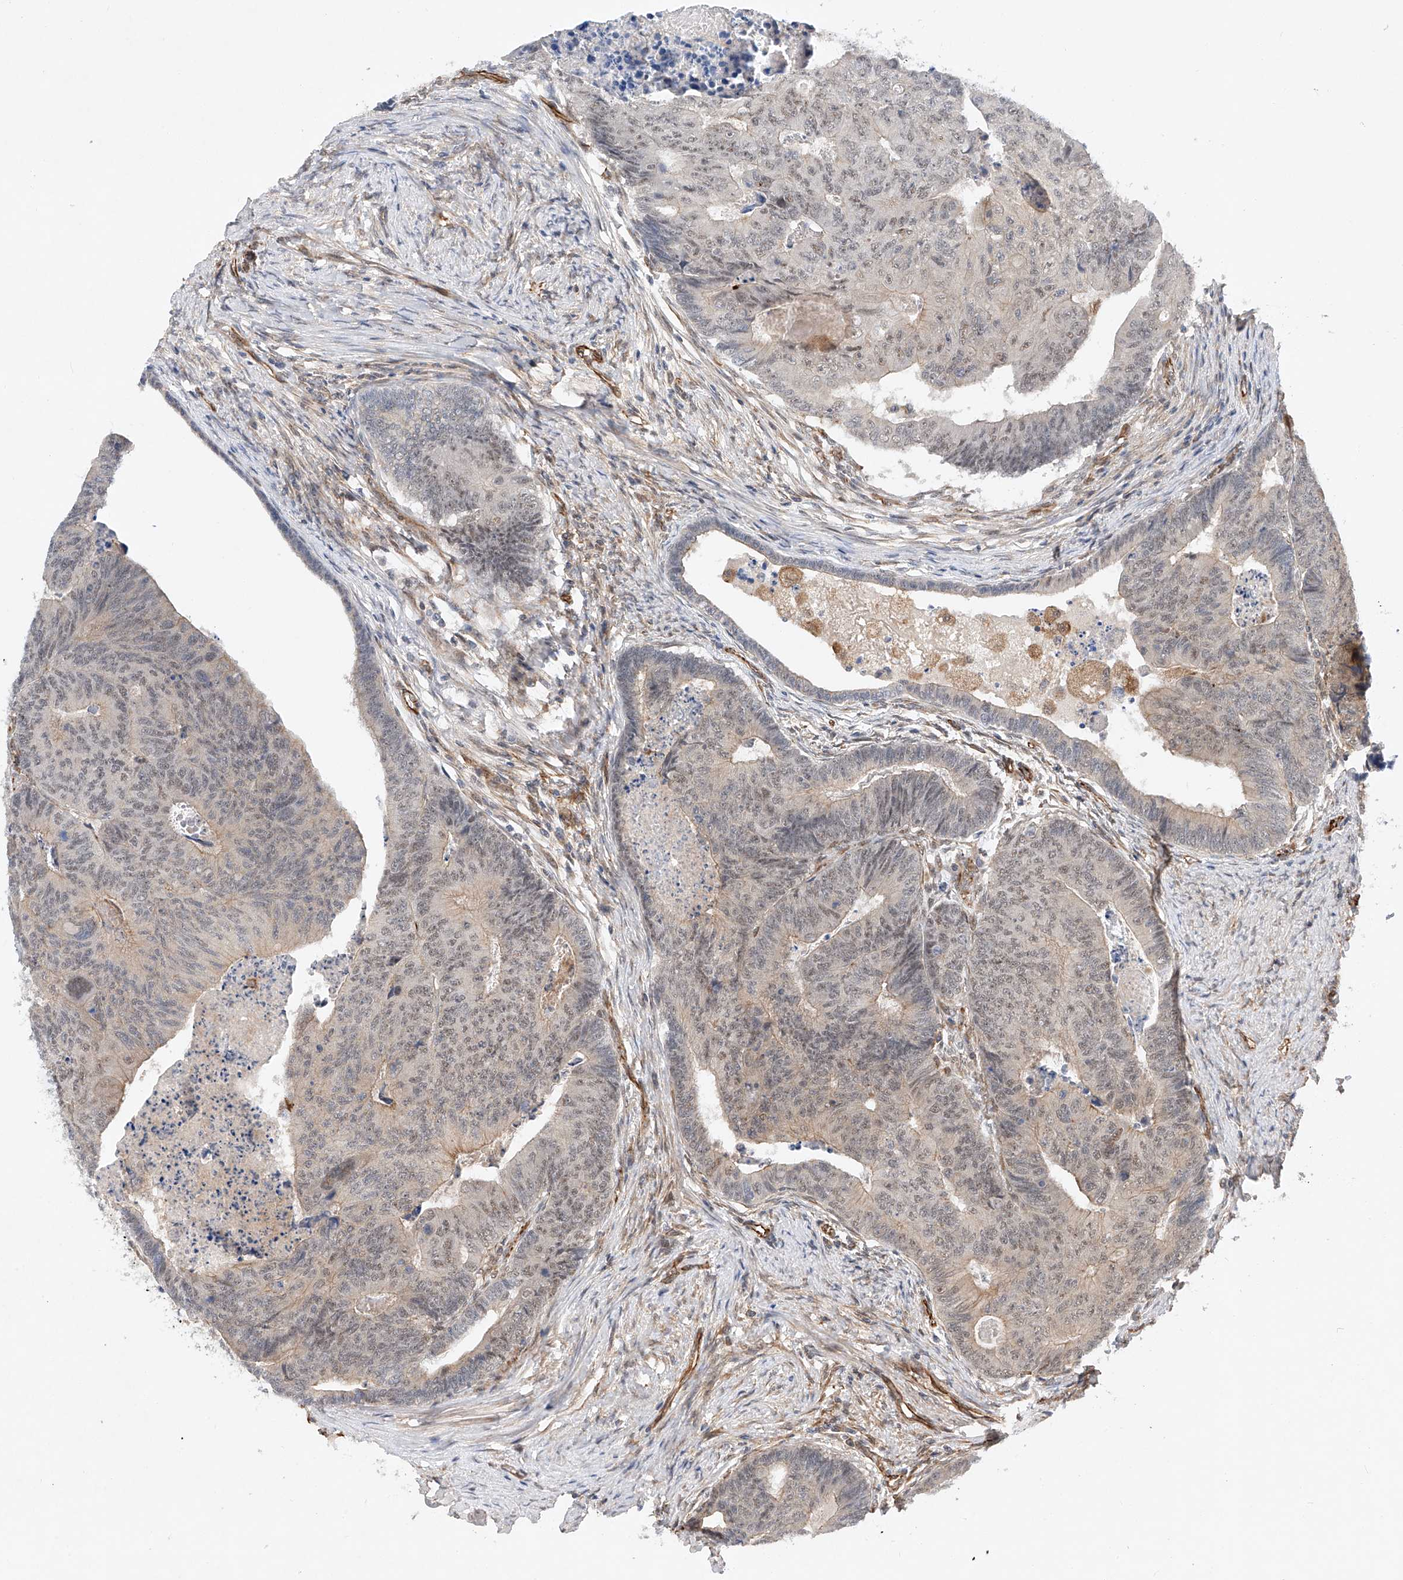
{"staining": {"intensity": "weak", "quantity": "<25%", "location": "nuclear"}, "tissue": "colorectal cancer", "cell_type": "Tumor cells", "image_type": "cancer", "snomed": [{"axis": "morphology", "description": "Adenocarcinoma, NOS"}, {"axis": "topography", "description": "Colon"}], "caption": "Protein analysis of colorectal cancer shows no significant staining in tumor cells.", "gene": "AMD1", "patient": {"sex": "female", "age": 67}}